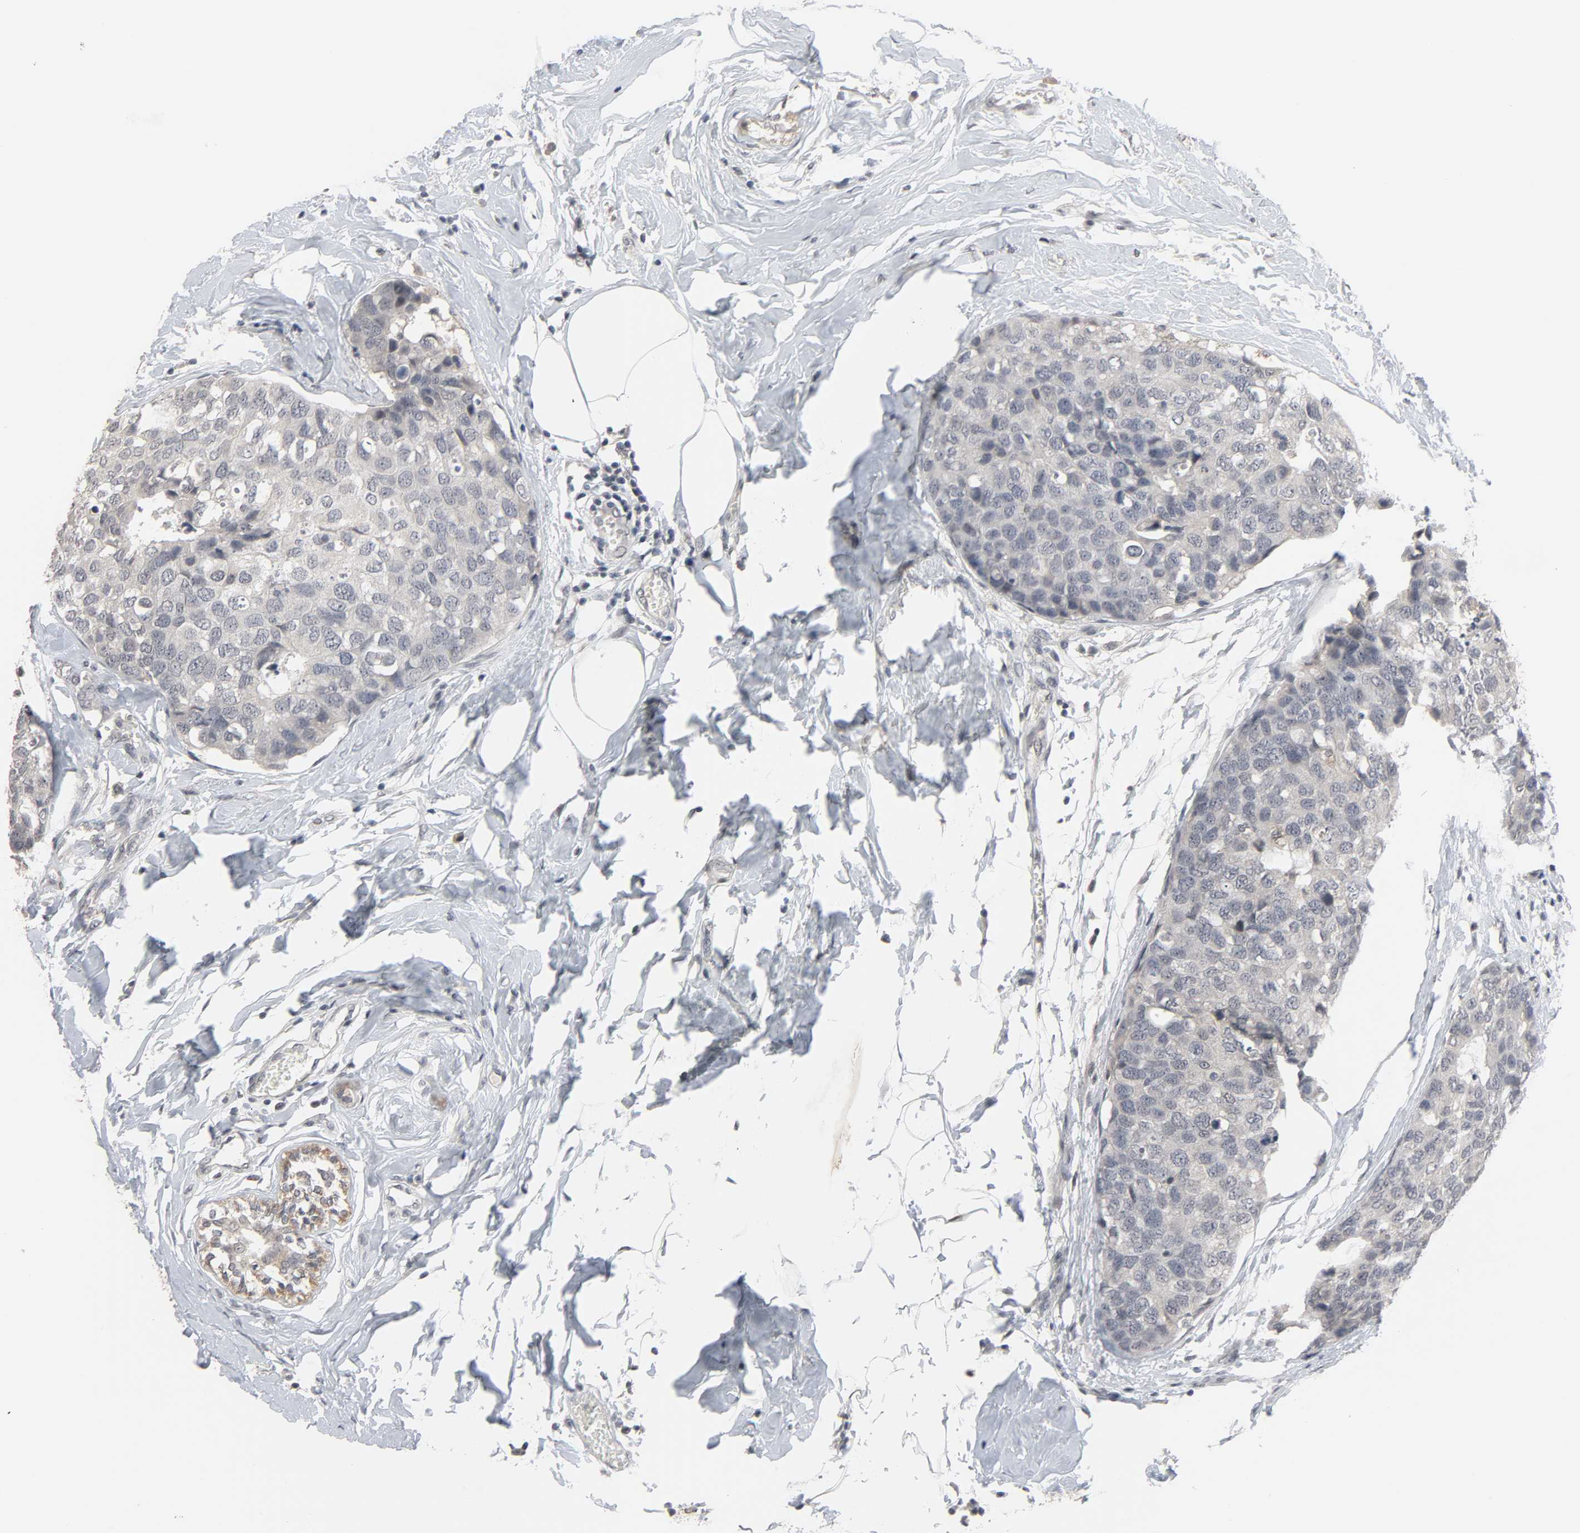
{"staining": {"intensity": "weak", "quantity": "25%-75%", "location": "cytoplasmic/membranous"}, "tissue": "breast cancer", "cell_type": "Tumor cells", "image_type": "cancer", "snomed": [{"axis": "morphology", "description": "Normal tissue, NOS"}, {"axis": "morphology", "description": "Duct carcinoma"}, {"axis": "topography", "description": "Breast"}], "caption": "This image demonstrates breast cancer stained with IHC to label a protein in brown. The cytoplasmic/membranous of tumor cells show weak positivity for the protein. Nuclei are counter-stained blue.", "gene": "MT3", "patient": {"sex": "female", "age": 50}}